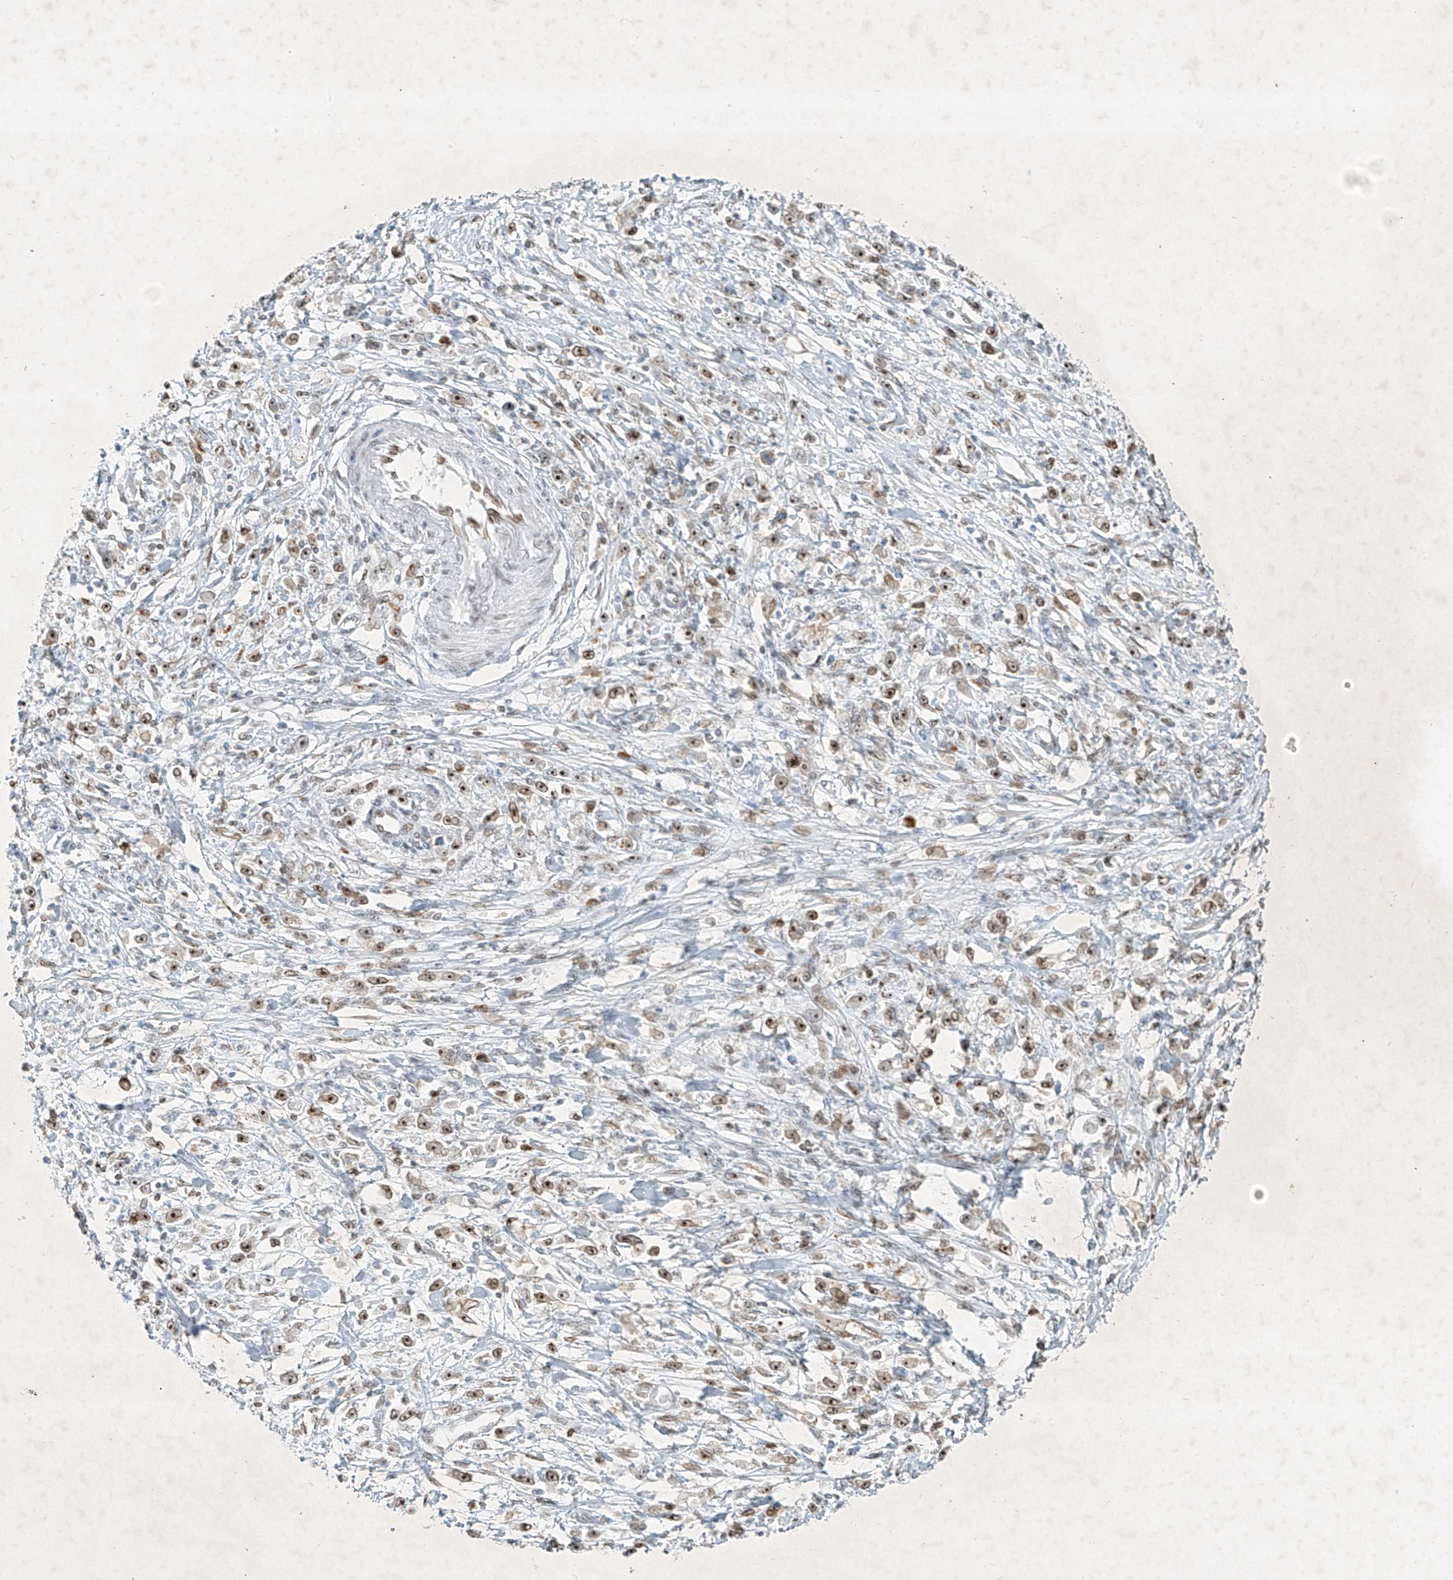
{"staining": {"intensity": "moderate", "quantity": ">75%", "location": "cytoplasmic/membranous,nuclear"}, "tissue": "stomach cancer", "cell_type": "Tumor cells", "image_type": "cancer", "snomed": [{"axis": "morphology", "description": "Adenocarcinoma, NOS"}, {"axis": "topography", "description": "Stomach"}], "caption": "High-power microscopy captured an IHC photomicrograph of stomach cancer (adenocarcinoma), revealing moderate cytoplasmic/membranous and nuclear expression in about >75% of tumor cells.", "gene": "SAMD15", "patient": {"sex": "female", "age": 59}}